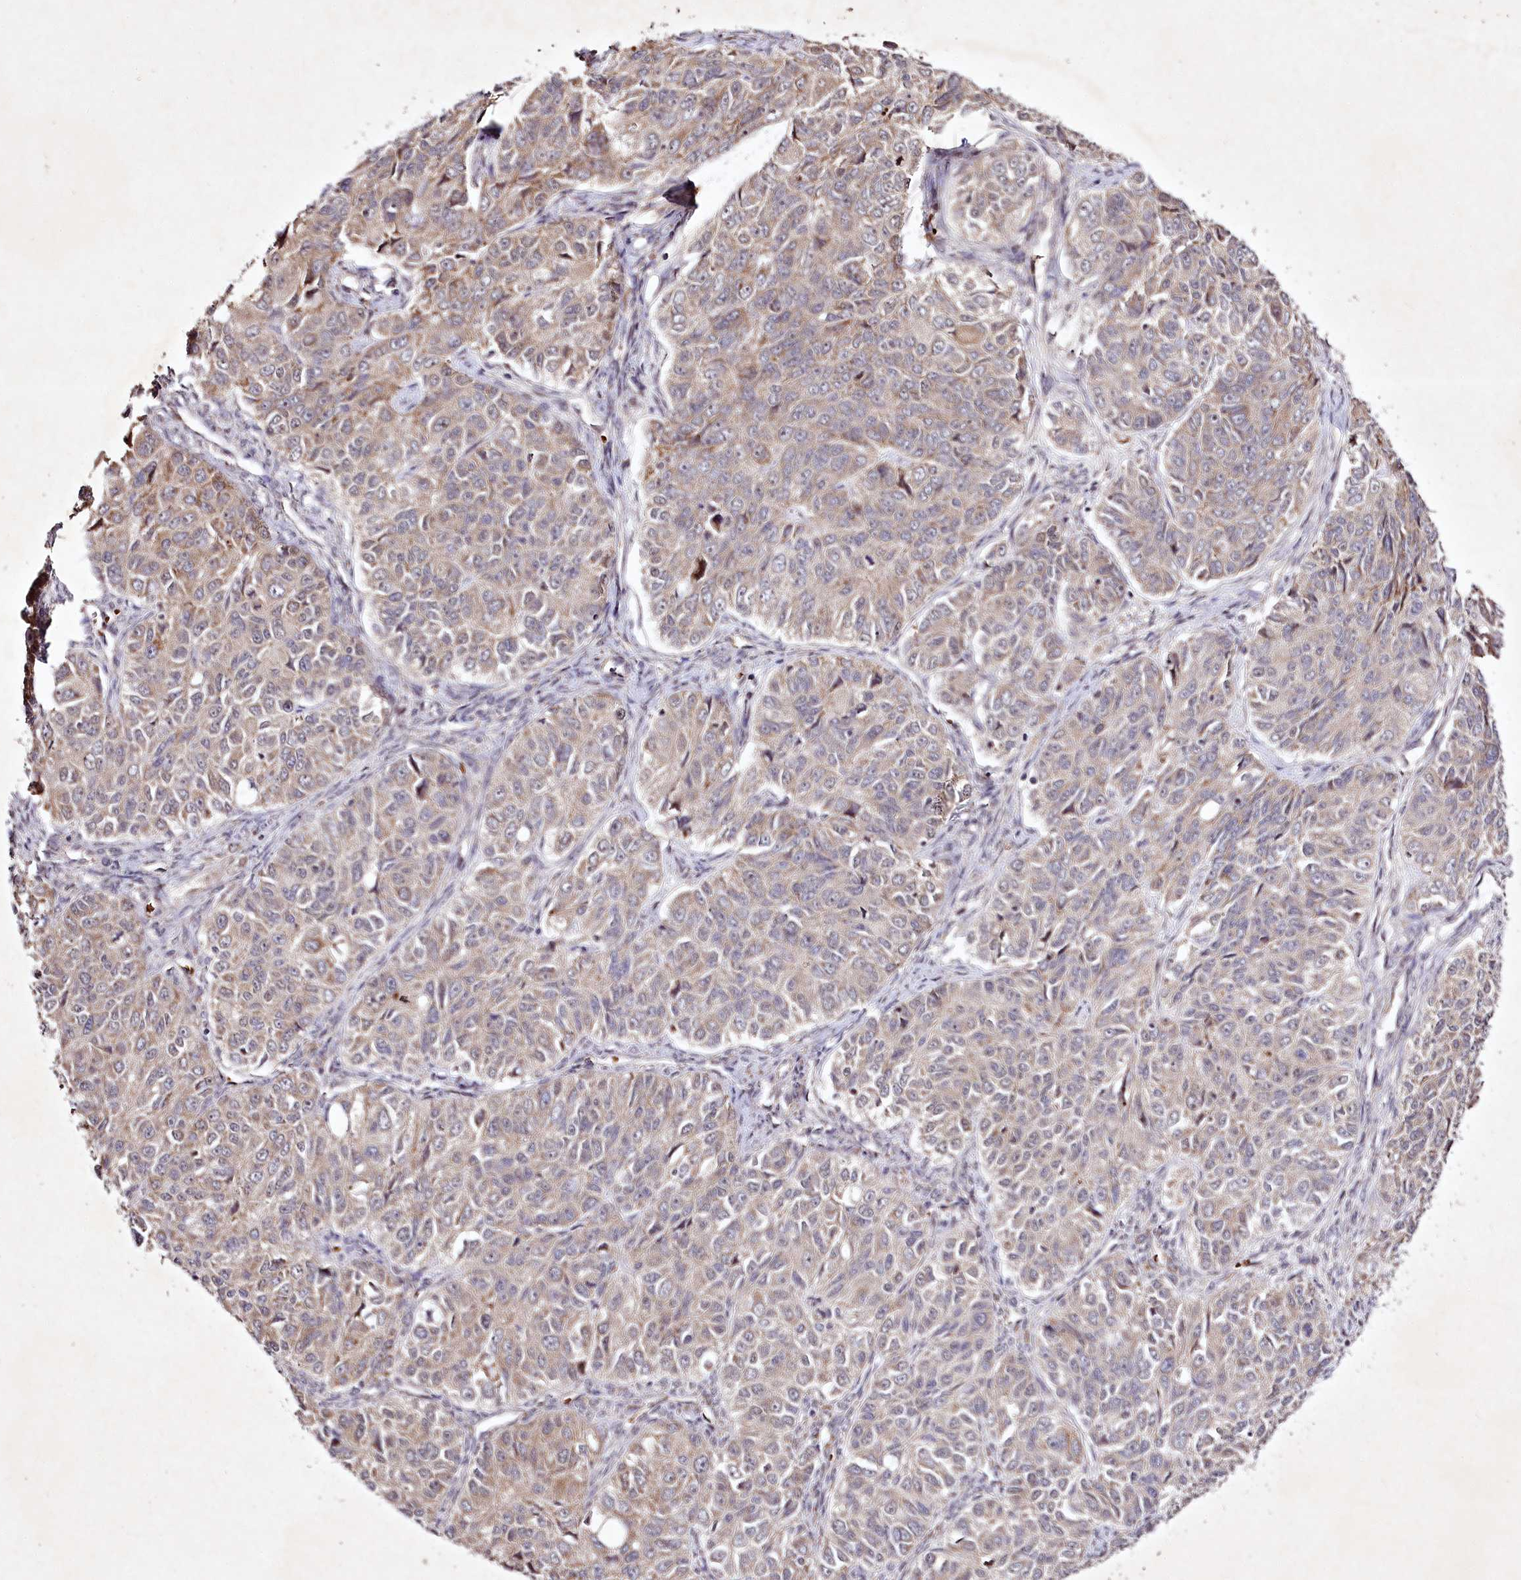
{"staining": {"intensity": "negative", "quantity": "none", "location": "none"}, "tissue": "ovarian cancer", "cell_type": "Tumor cells", "image_type": "cancer", "snomed": [{"axis": "morphology", "description": "Carcinoma, endometroid"}, {"axis": "topography", "description": "Ovary"}], "caption": "The micrograph reveals no staining of tumor cells in ovarian cancer.", "gene": "DMP1", "patient": {"sex": "female", "age": 51}}